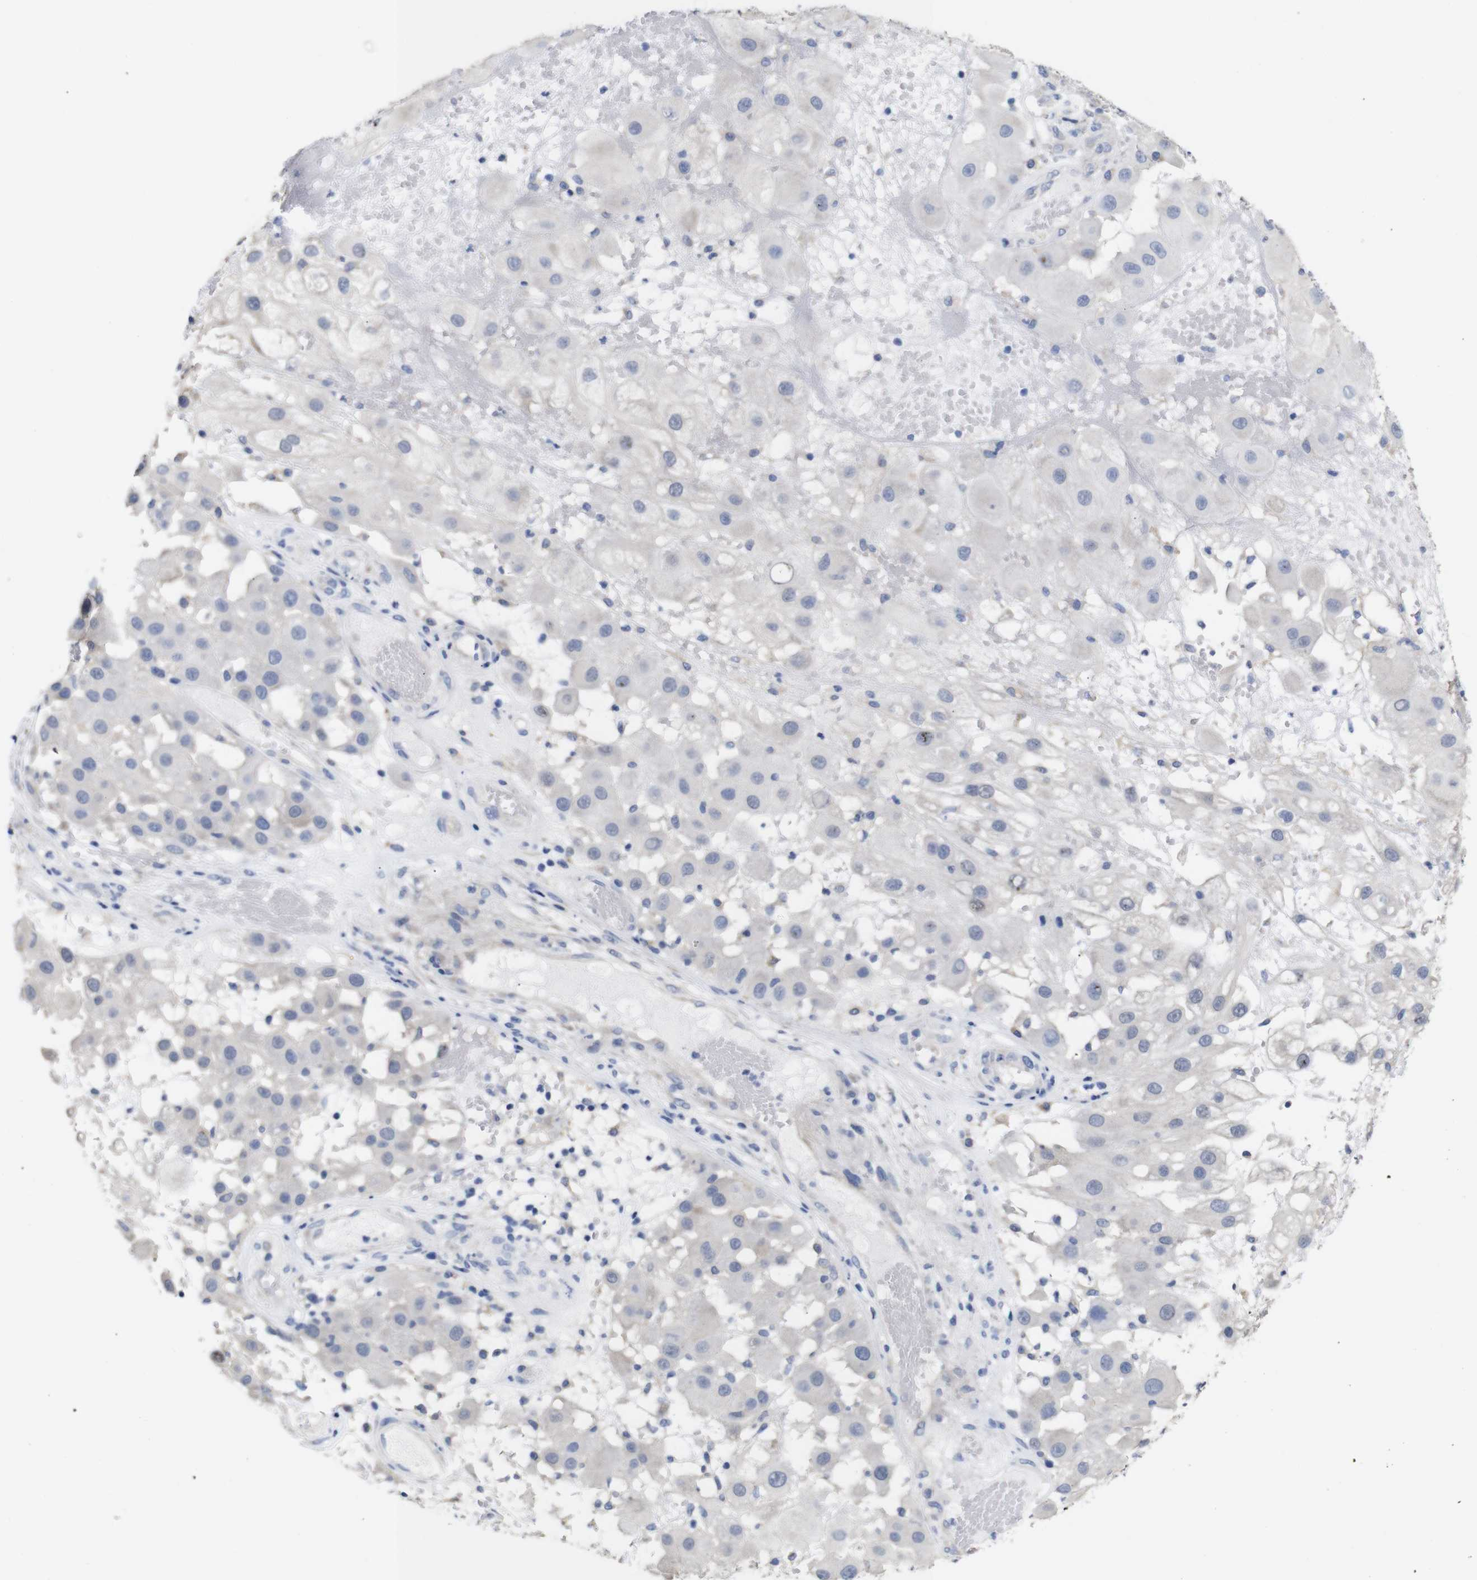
{"staining": {"intensity": "negative", "quantity": "none", "location": "none"}, "tissue": "melanoma", "cell_type": "Tumor cells", "image_type": "cancer", "snomed": [{"axis": "morphology", "description": "Malignant melanoma, NOS"}, {"axis": "topography", "description": "Skin"}], "caption": "A photomicrograph of human malignant melanoma is negative for staining in tumor cells. (DAB (3,3'-diaminobenzidine) IHC visualized using brightfield microscopy, high magnification).", "gene": "TCEAL9", "patient": {"sex": "female", "age": 81}}